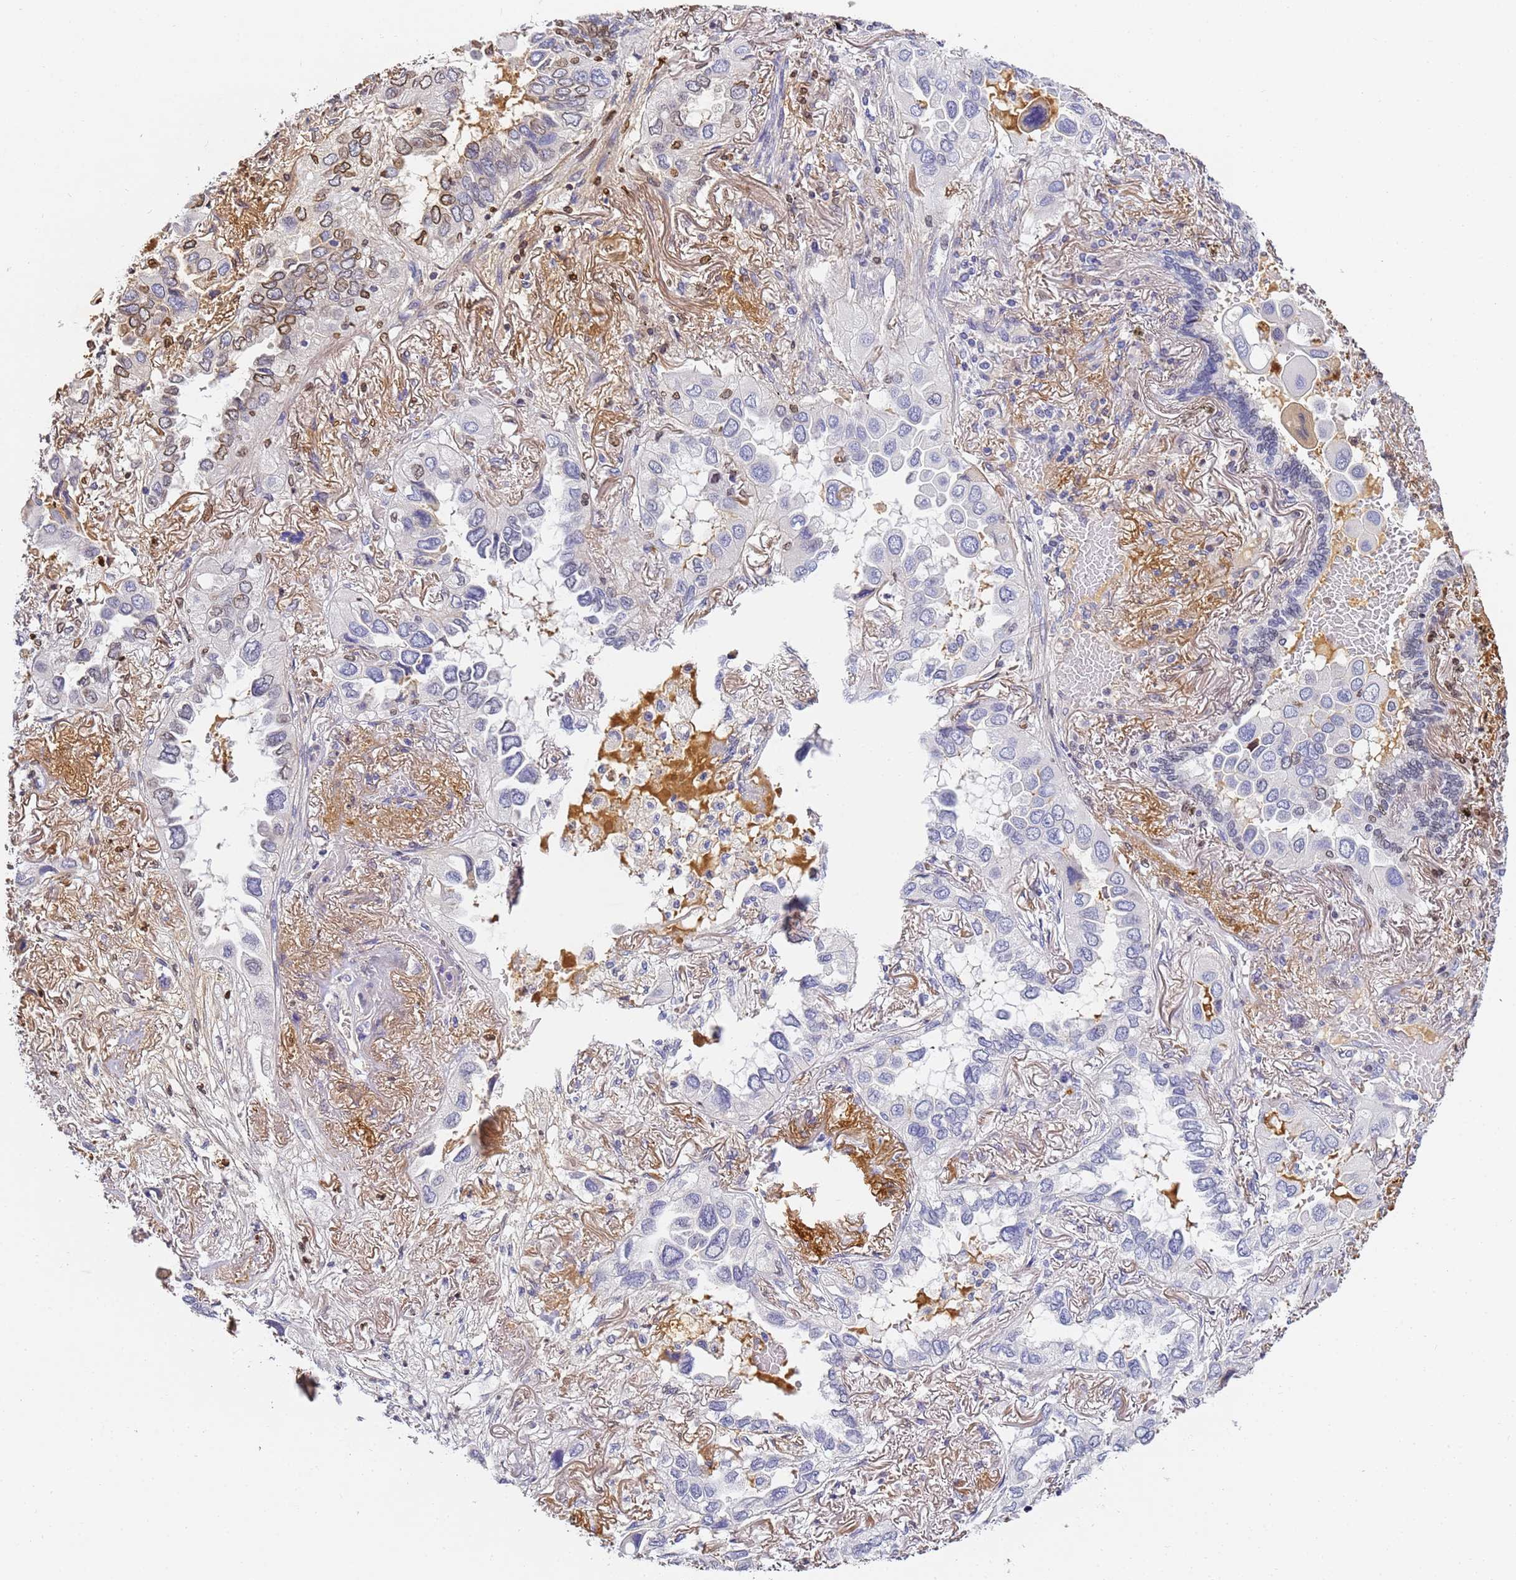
{"staining": {"intensity": "moderate", "quantity": "<25%", "location": "cytoplasmic/membranous,nuclear"}, "tissue": "lung cancer", "cell_type": "Tumor cells", "image_type": "cancer", "snomed": [{"axis": "morphology", "description": "Adenocarcinoma, NOS"}, {"axis": "topography", "description": "Lung"}], "caption": "Immunohistochemistry histopathology image of neoplastic tissue: lung adenocarcinoma stained using immunohistochemistry displays low levels of moderate protein expression localized specifically in the cytoplasmic/membranous and nuclear of tumor cells, appearing as a cytoplasmic/membranous and nuclear brown color.", "gene": "CFHR2", "patient": {"sex": "female", "age": 76}}